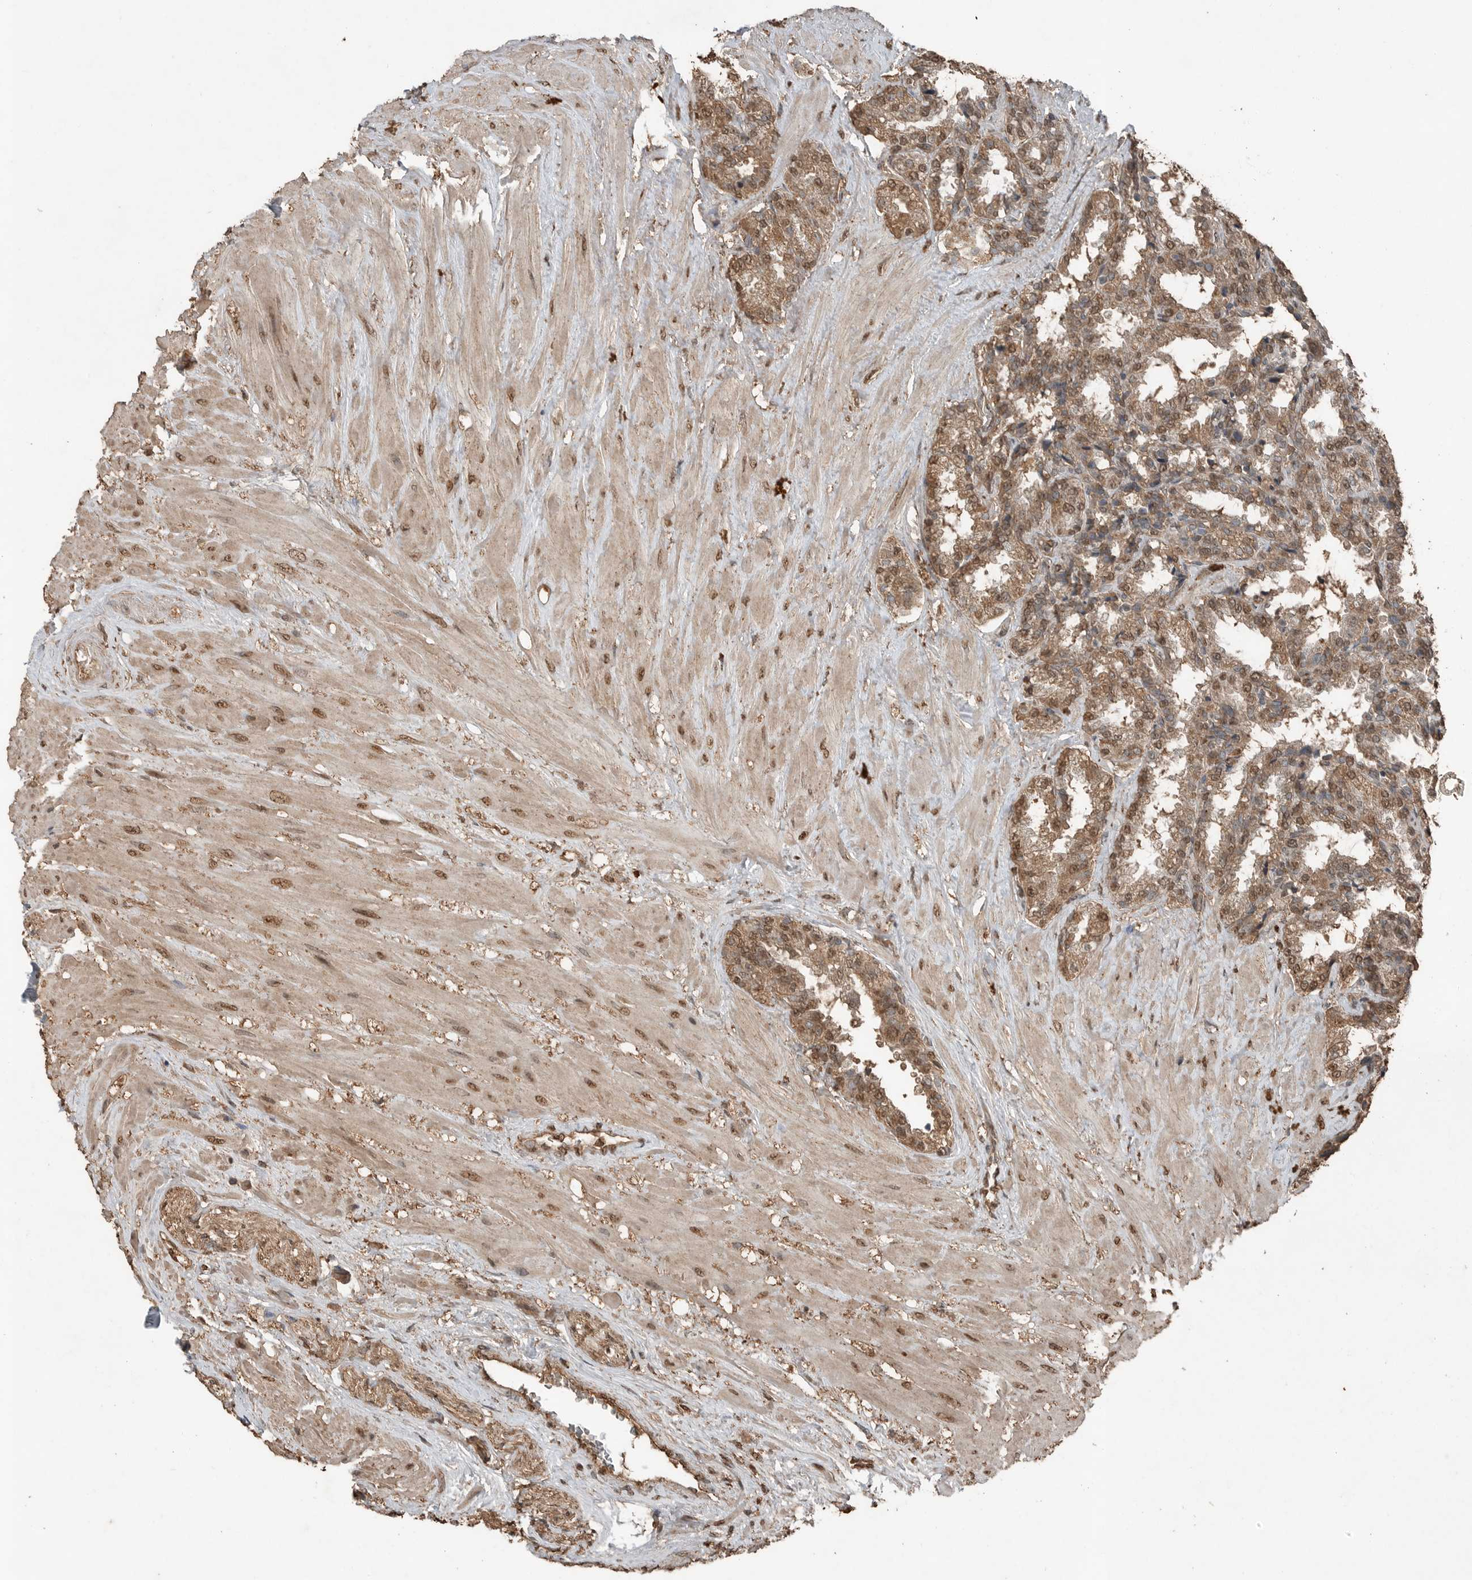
{"staining": {"intensity": "moderate", "quantity": ">75%", "location": "cytoplasmic/membranous,nuclear"}, "tissue": "seminal vesicle", "cell_type": "Glandular cells", "image_type": "normal", "snomed": [{"axis": "morphology", "description": "Normal tissue, NOS"}, {"axis": "topography", "description": "Seminal veicle"}], "caption": "A photomicrograph of human seminal vesicle stained for a protein exhibits moderate cytoplasmic/membranous,nuclear brown staining in glandular cells.", "gene": "BLZF1", "patient": {"sex": "male", "age": 46}}